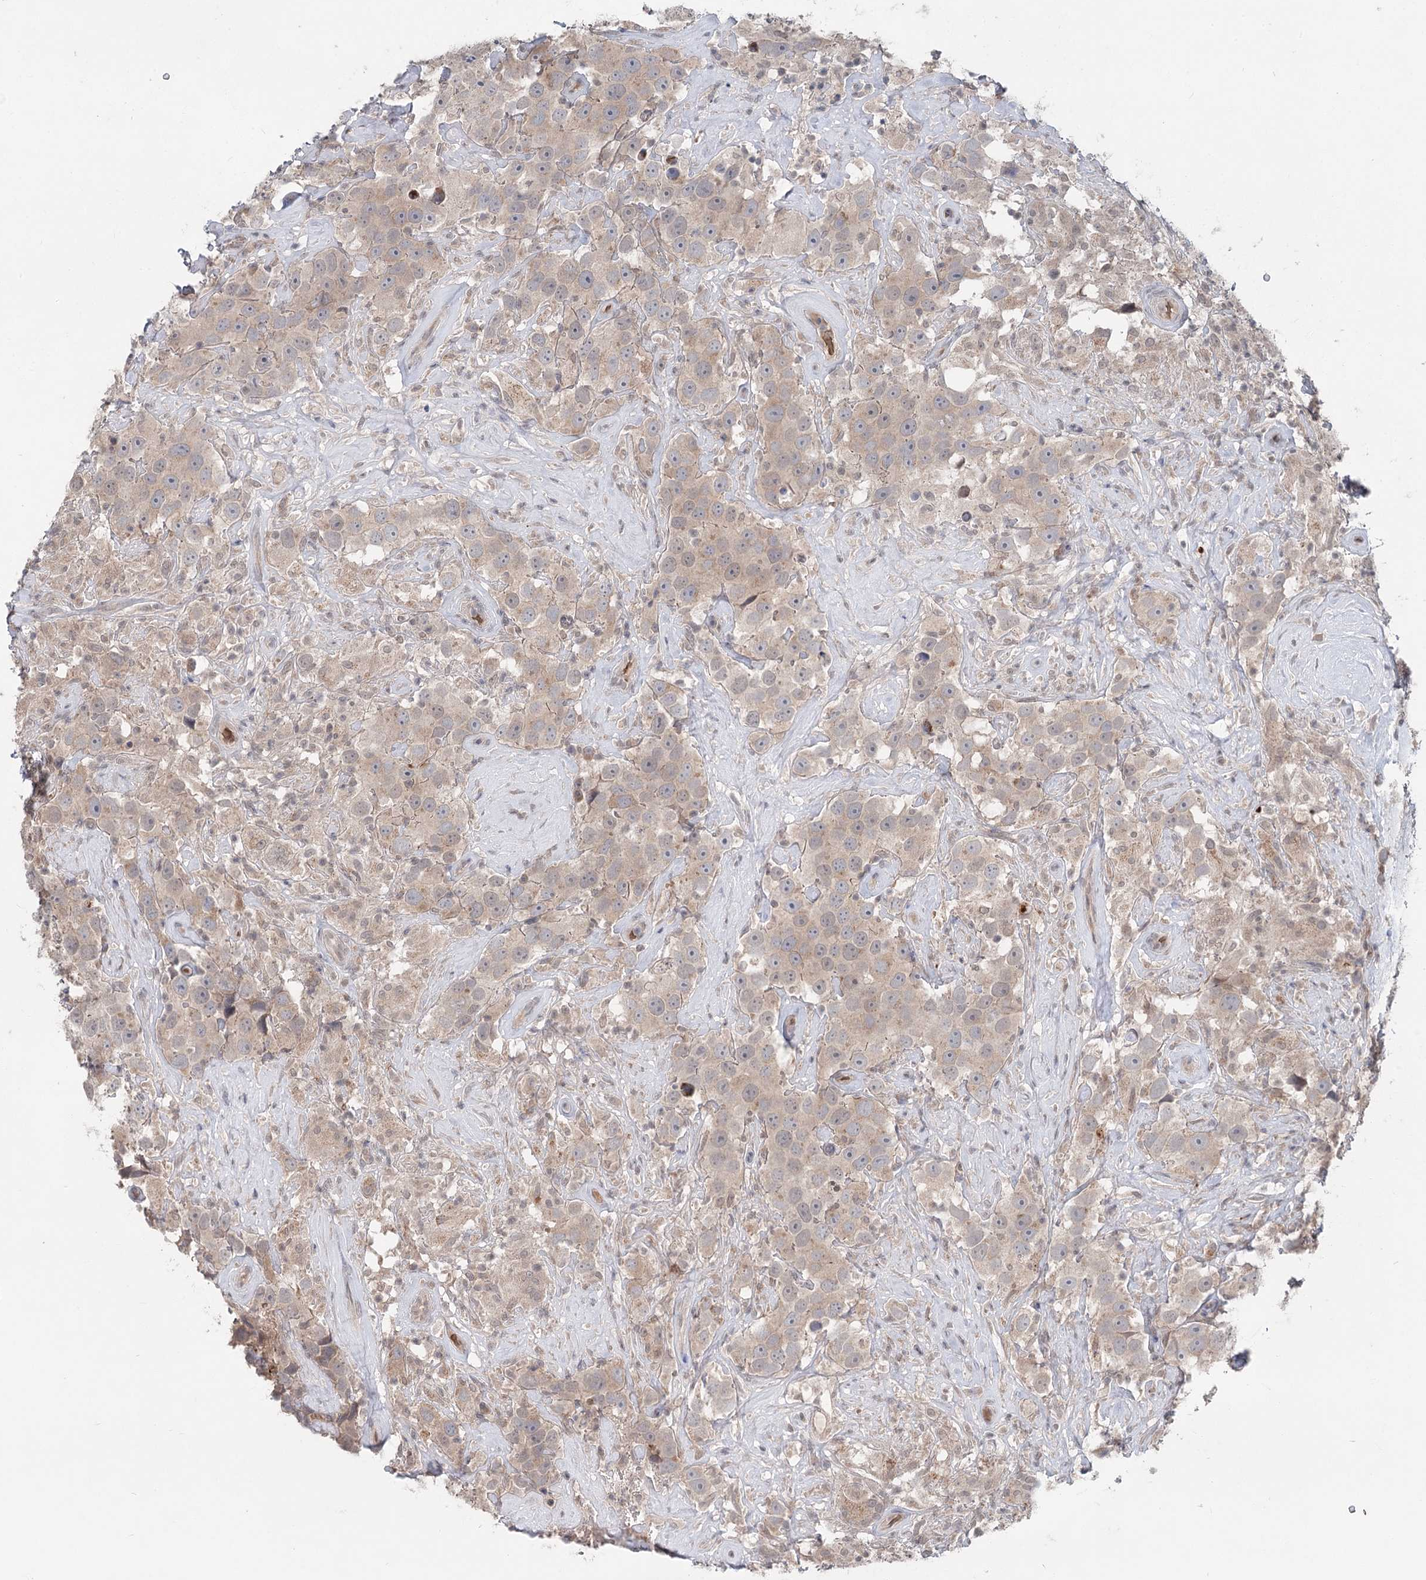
{"staining": {"intensity": "weak", "quantity": ">75%", "location": "cytoplasmic/membranous"}, "tissue": "testis cancer", "cell_type": "Tumor cells", "image_type": "cancer", "snomed": [{"axis": "morphology", "description": "Seminoma, NOS"}, {"axis": "topography", "description": "Testis"}], "caption": "Human testis cancer stained for a protein (brown) exhibits weak cytoplasmic/membranous positive positivity in about >75% of tumor cells.", "gene": "FBXO7", "patient": {"sex": "male", "age": 49}}